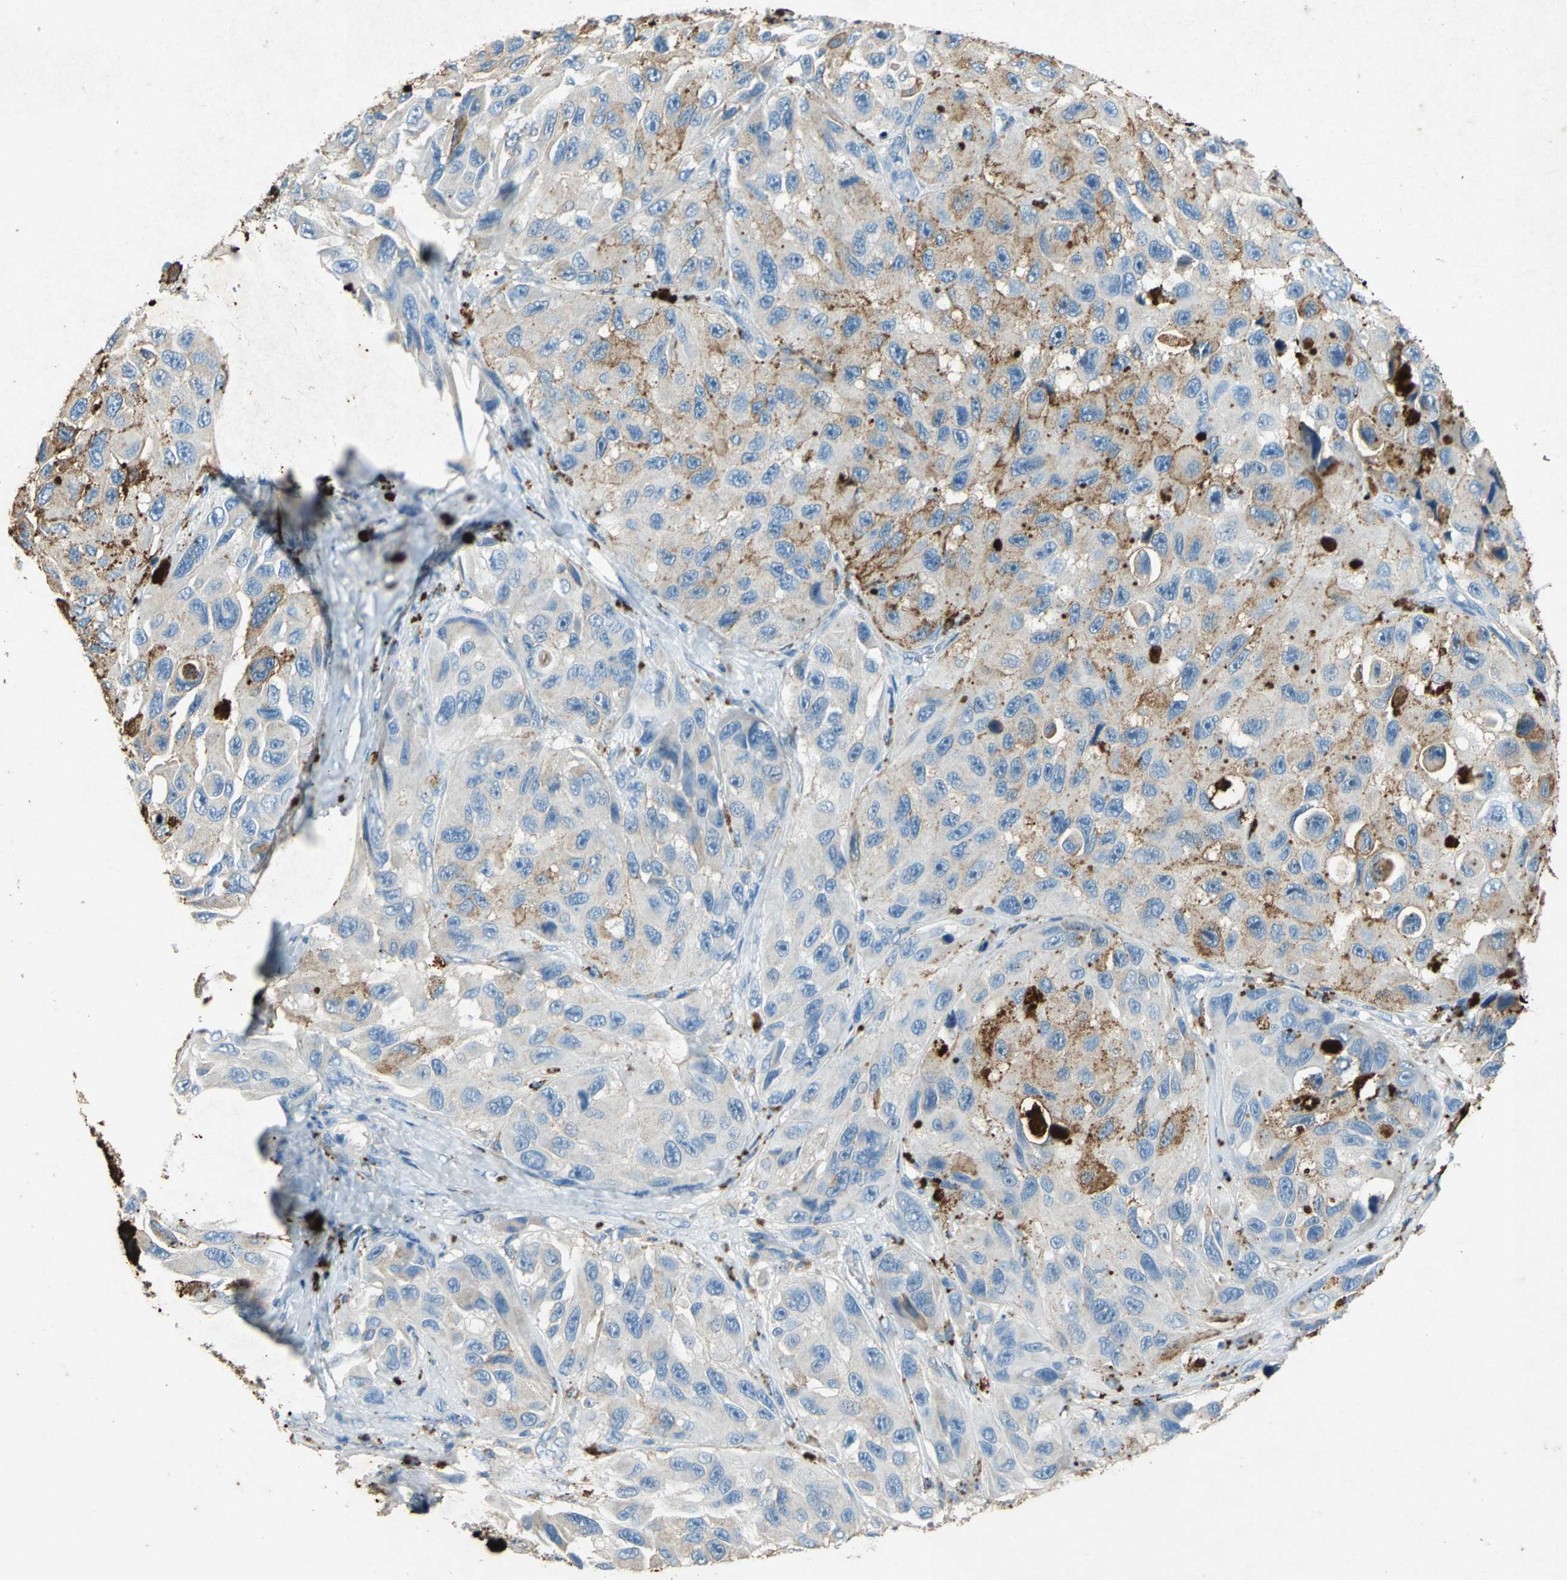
{"staining": {"intensity": "weak", "quantity": ">75%", "location": "cytoplasmic/membranous"}, "tissue": "melanoma", "cell_type": "Tumor cells", "image_type": "cancer", "snomed": [{"axis": "morphology", "description": "Malignant melanoma, NOS"}, {"axis": "topography", "description": "Skin"}], "caption": "This image exhibits IHC staining of malignant melanoma, with low weak cytoplasmic/membranous positivity in approximately >75% of tumor cells.", "gene": "ADAMTS5", "patient": {"sex": "female", "age": 73}}